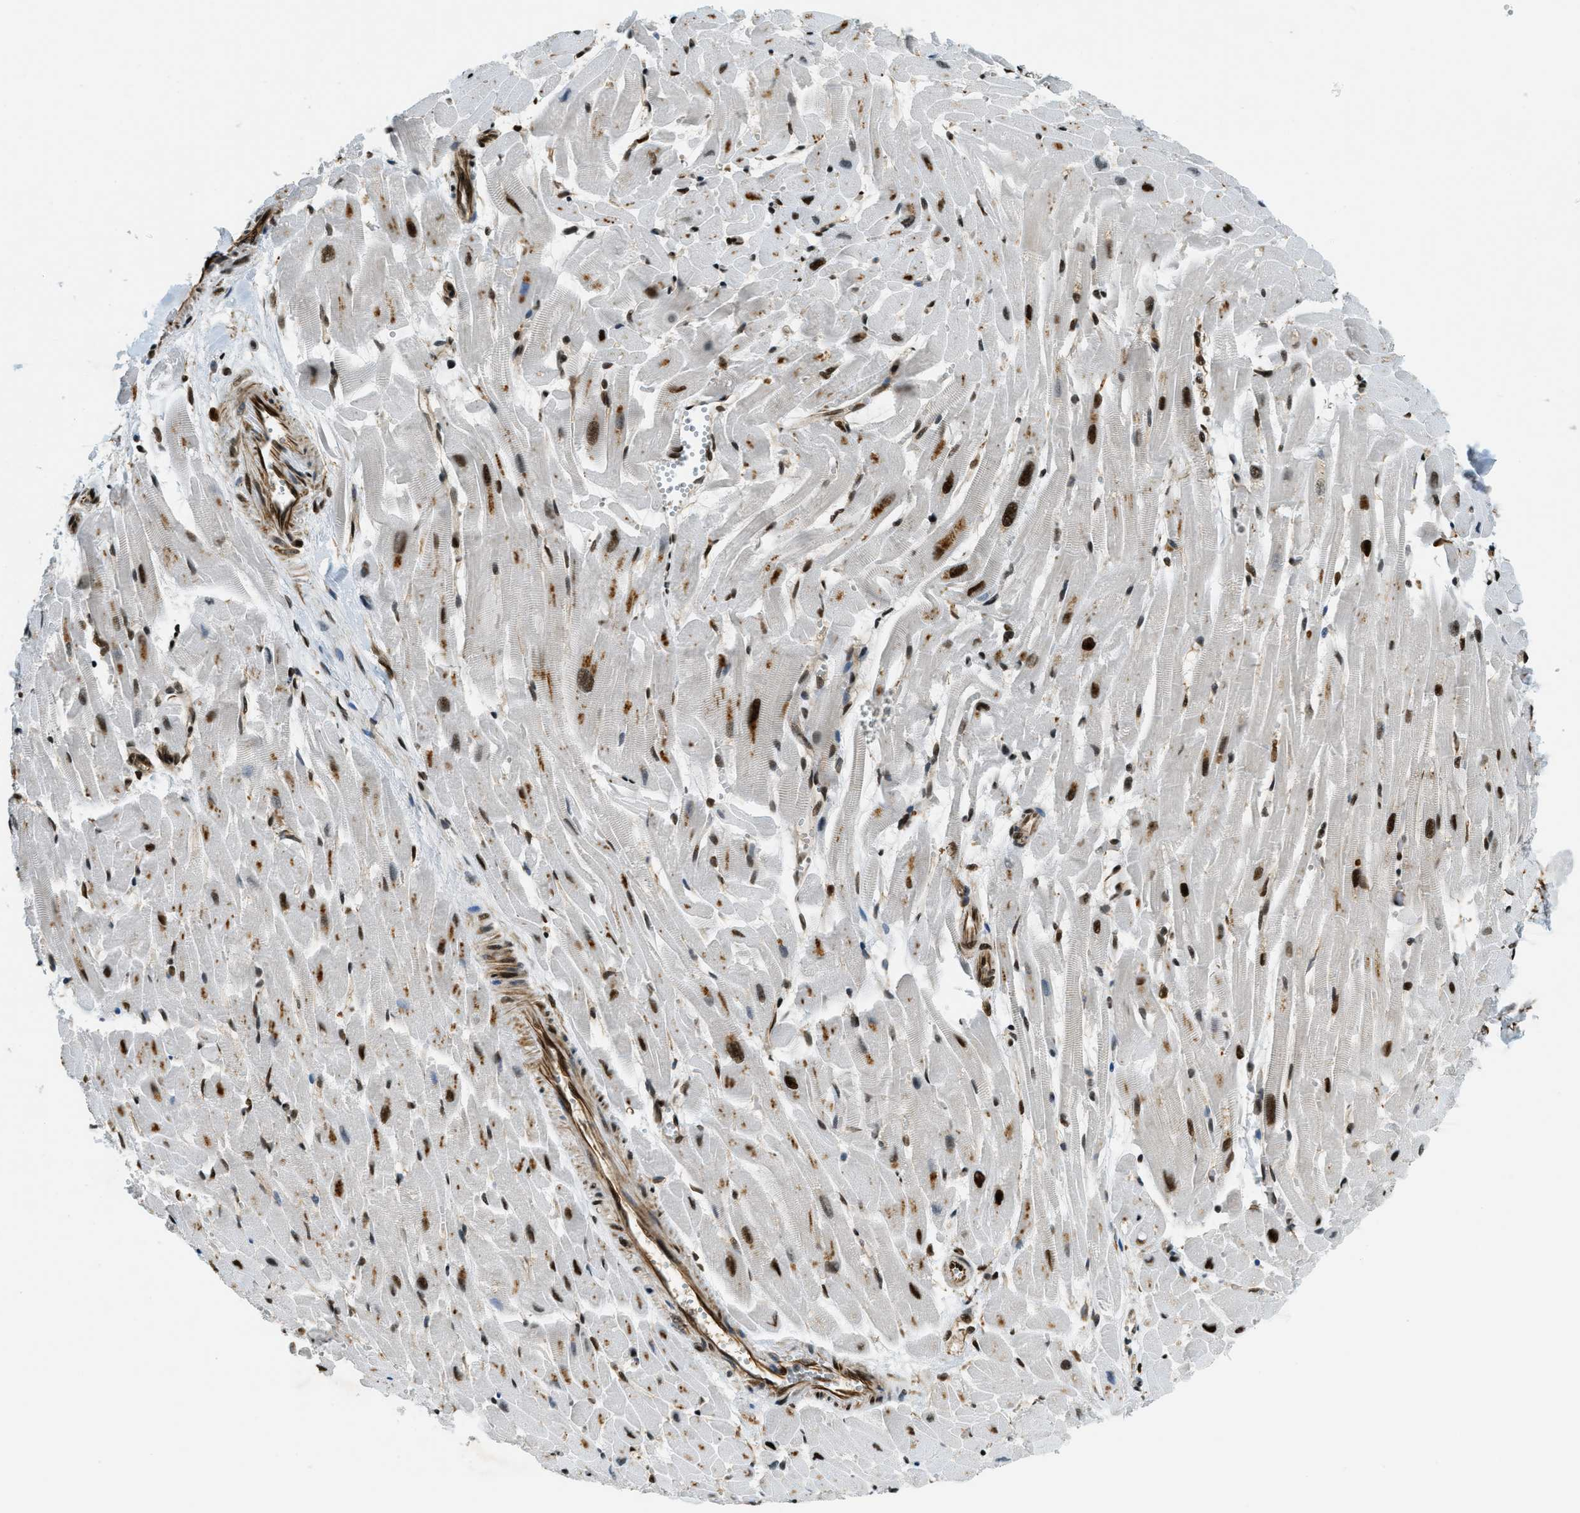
{"staining": {"intensity": "strong", "quantity": ">75%", "location": "cytoplasmic/membranous,nuclear"}, "tissue": "heart muscle", "cell_type": "Cardiomyocytes", "image_type": "normal", "snomed": [{"axis": "morphology", "description": "Normal tissue, NOS"}, {"axis": "topography", "description": "Heart"}], "caption": "Heart muscle stained for a protein (brown) demonstrates strong cytoplasmic/membranous,nuclear positive expression in approximately >75% of cardiomyocytes.", "gene": "ZFR", "patient": {"sex": "female", "age": 19}}